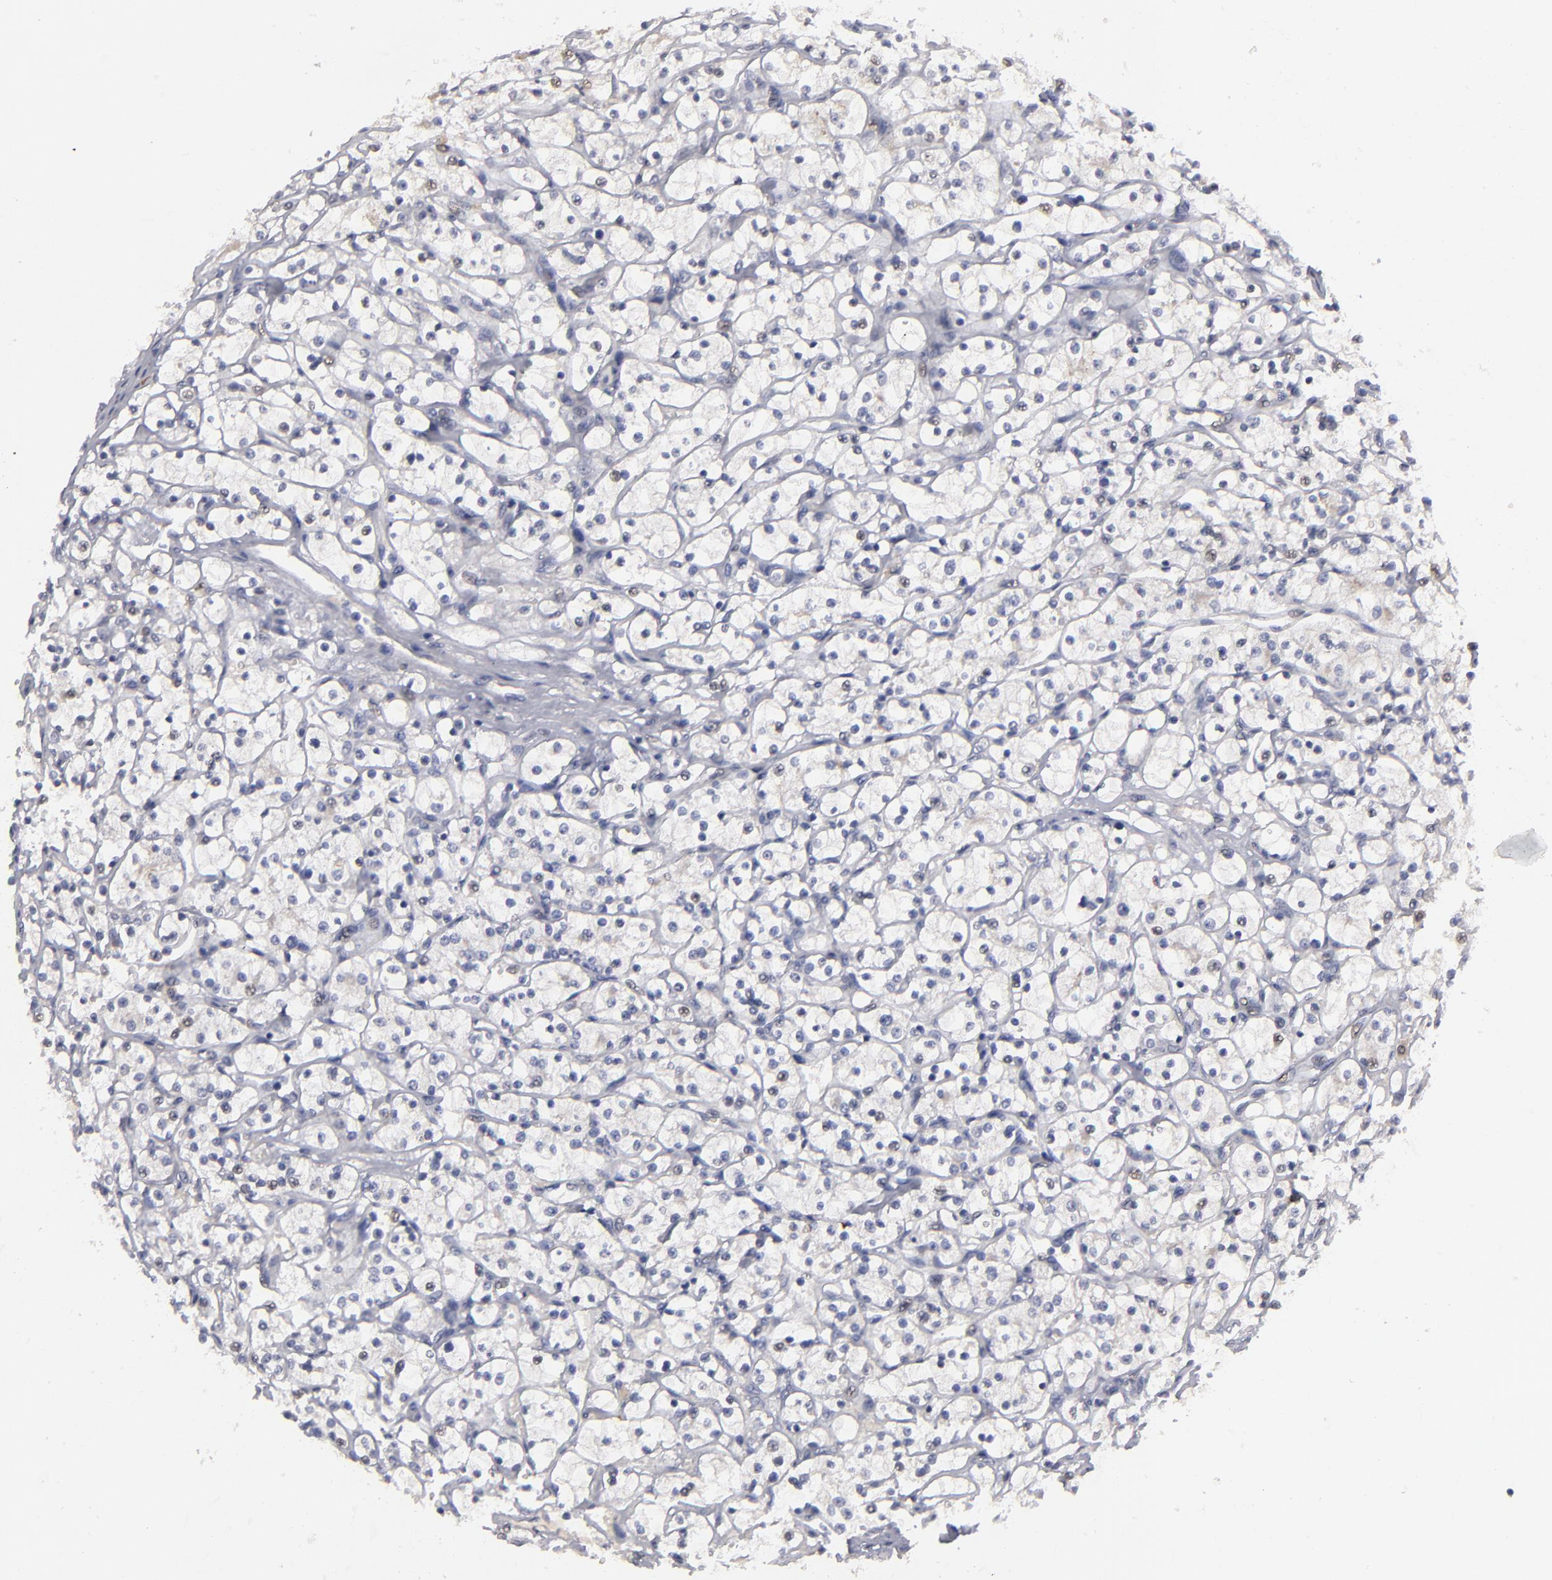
{"staining": {"intensity": "negative", "quantity": "none", "location": "none"}, "tissue": "renal cancer", "cell_type": "Tumor cells", "image_type": "cancer", "snomed": [{"axis": "morphology", "description": "Adenocarcinoma, NOS"}, {"axis": "topography", "description": "Kidney"}], "caption": "A micrograph of human renal cancer is negative for staining in tumor cells.", "gene": "GPM6B", "patient": {"sex": "male", "age": 61}}